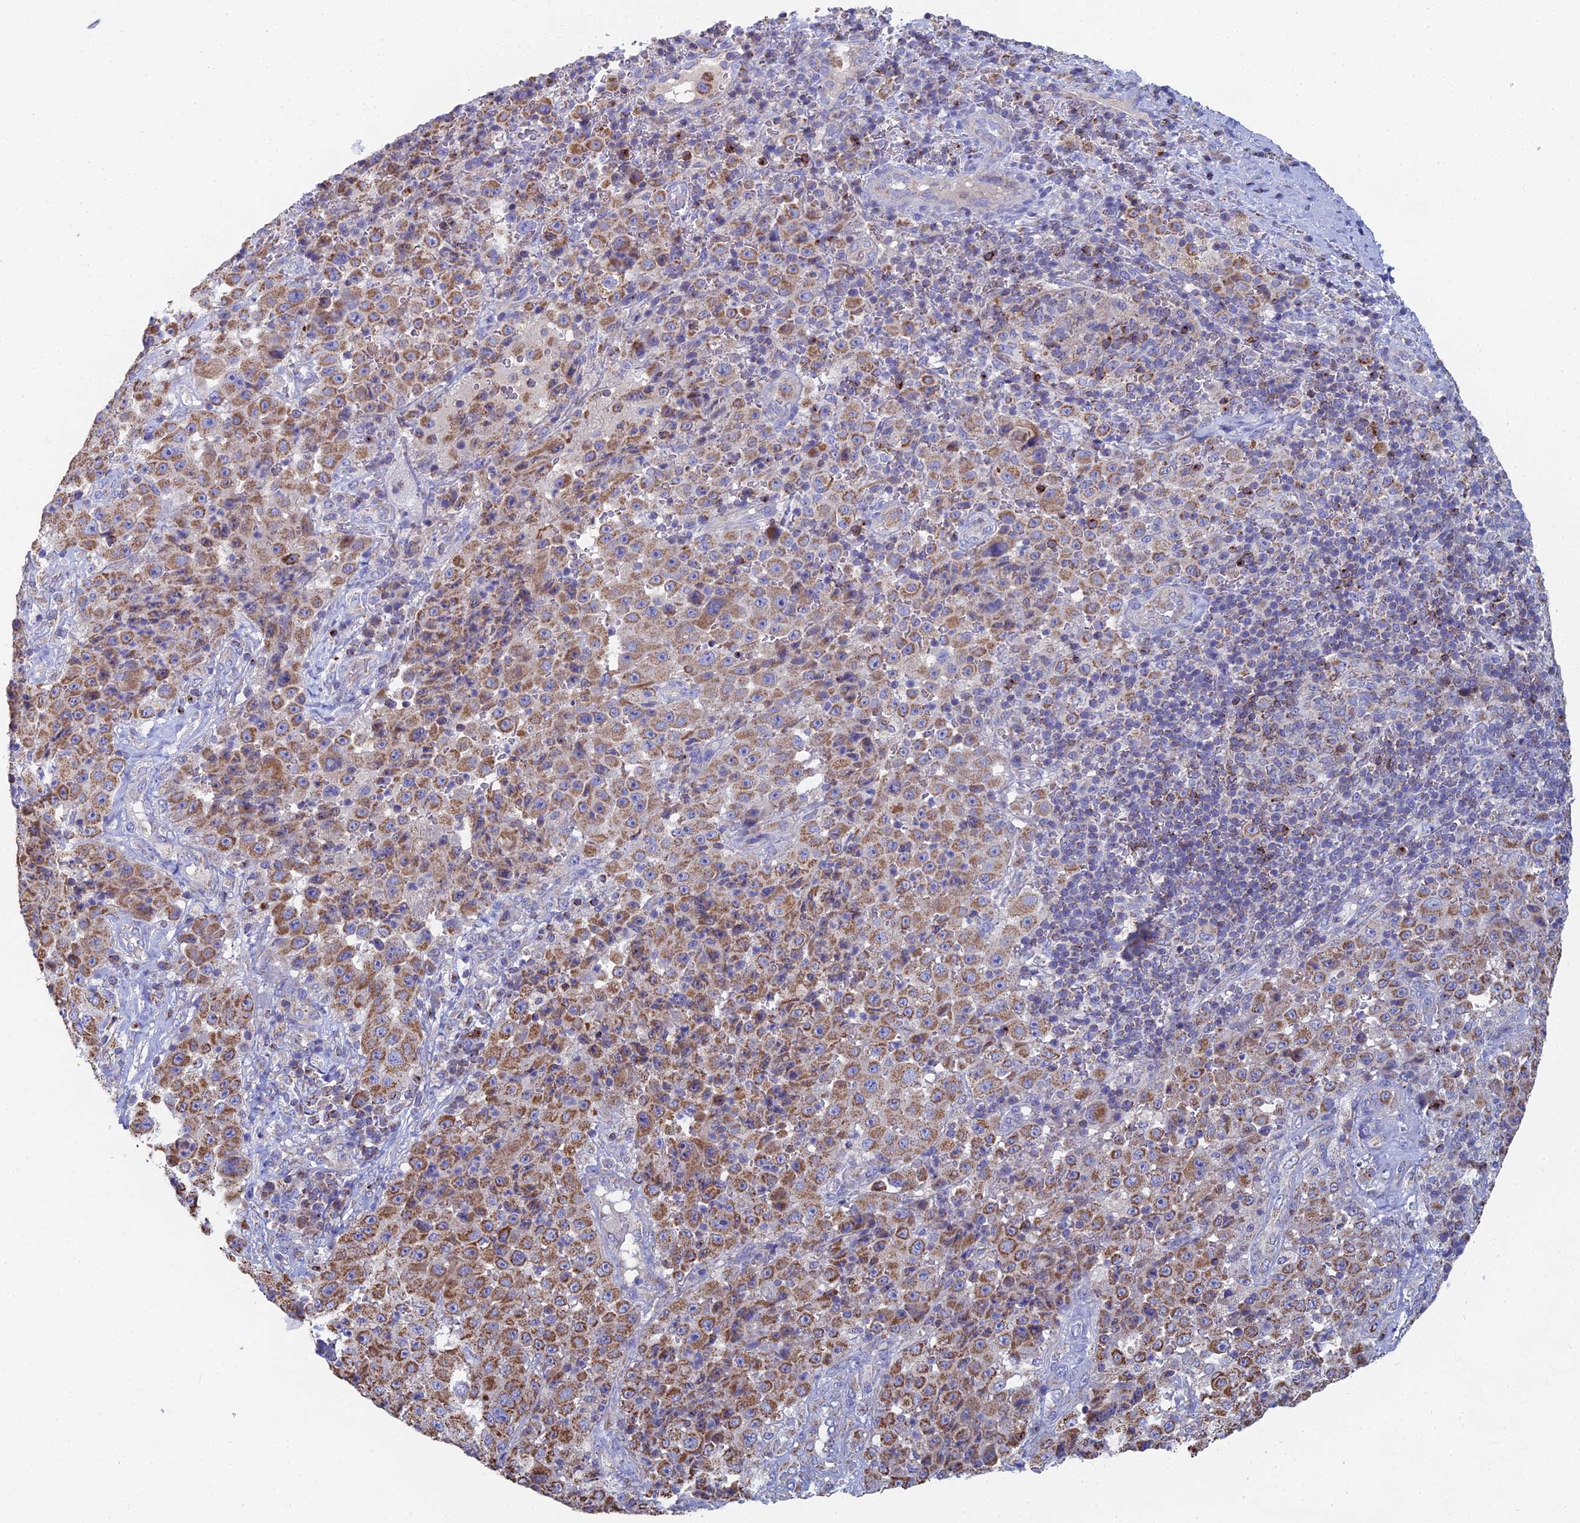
{"staining": {"intensity": "moderate", "quantity": "25%-75%", "location": "cytoplasmic/membranous"}, "tissue": "melanoma", "cell_type": "Tumor cells", "image_type": "cancer", "snomed": [{"axis": "morphology", "description": "Malignant melanoma, Metastatic site"}, {"axis": "topography", "description": "Lymph node"}], "caption": "High-power microscopy captured an immunohistochemistry (IHC) image of malignant melanoma (metastatic site), revealing moderate cytoplasmic/membranous expression in approximately 25%-75% of tumor cells.", "gene": "SPOCK2", "patient": {"sex": "male", "age": 62}}